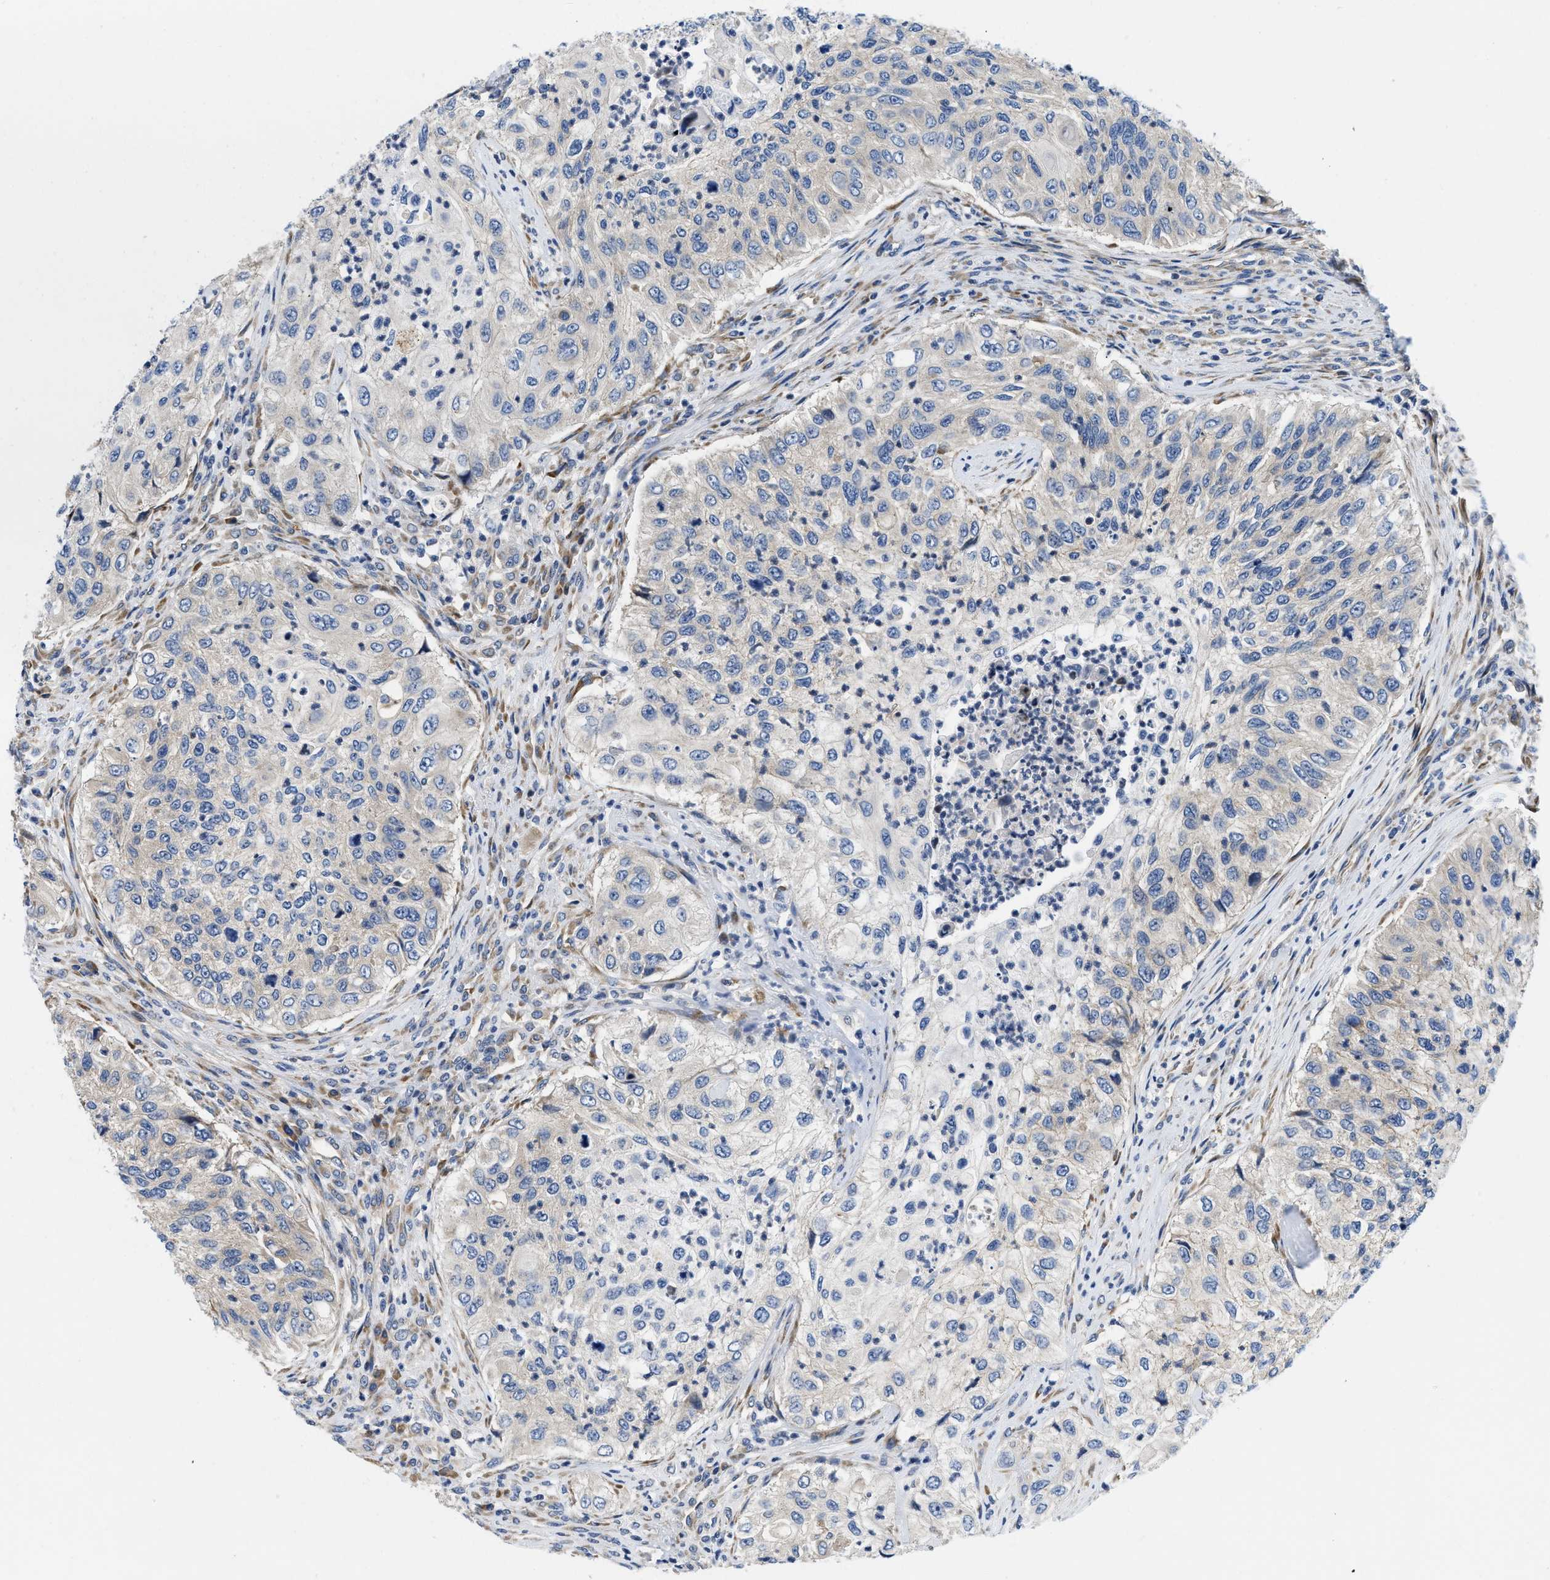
{"staining": {"intensity": "negative", "quantity": "none", "location": "none"}, "tissue": "urothelial cancer", "cell_type": "Tumor cells", "image_type": "cancer", "snomed": [{"axis": "morphology", "description": "Urothelial carcinoma, High grade"}, {"axis": "topography", "description": "Urinary bladder"}], "caption": "Immunohistochemistry (IHC) histopathology image of neoplastic tissue: human urothelial cancer stained with DAB reveals no significant protein expression in tumor cells.", "gene": "IKBKE", "patient": {"sex": "female", "age": 60}}